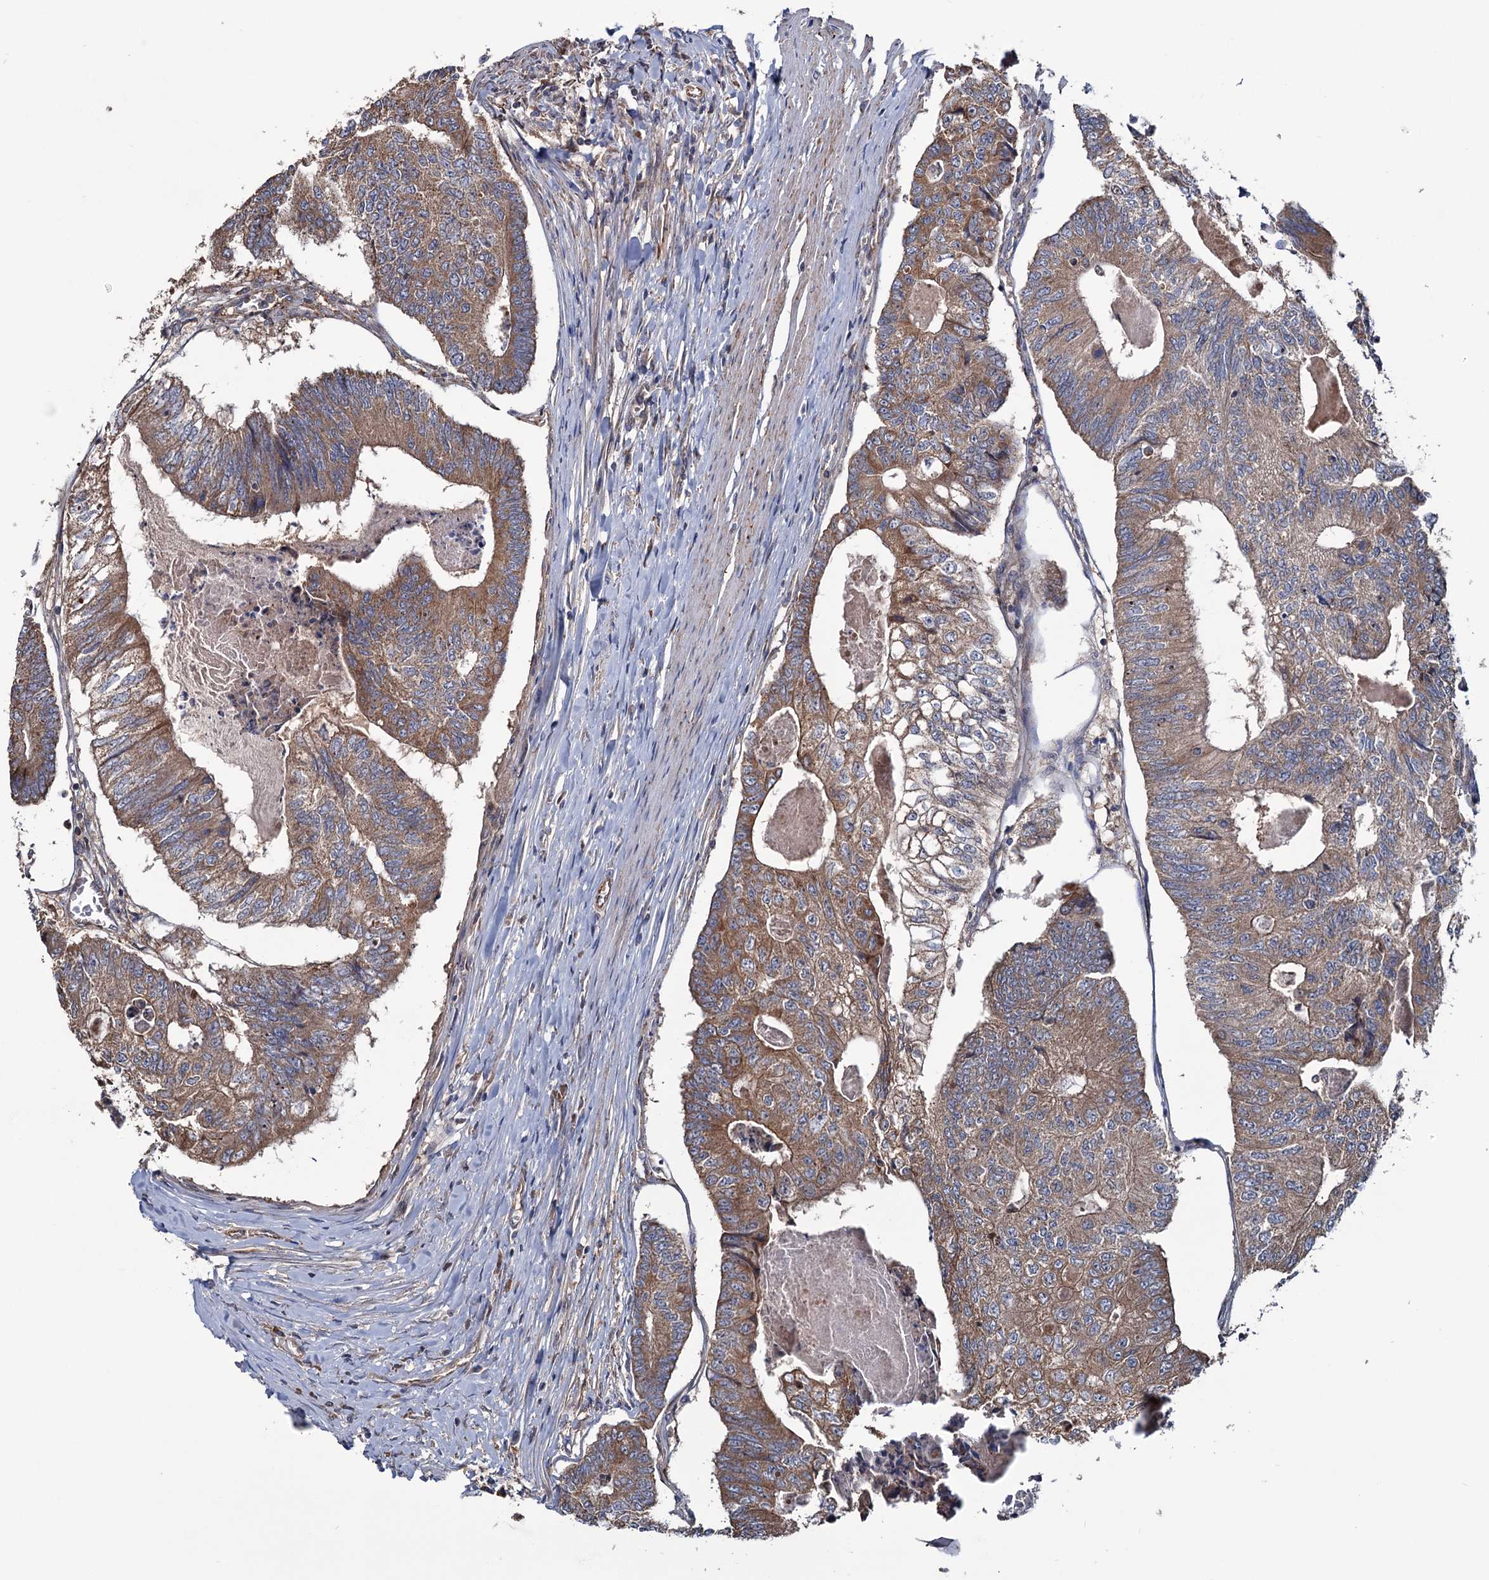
{"staining": {"intensity": "moderate", "quantity": ">75%", "location": "cytoplasmic/membranous"}, "tissue": "colorectal cancer", "cell_type": "Tumor cells", "image_type": "cancer", "snomed": [{"axis": "morphology", "description": "Adenocarcinoma, NOS"}, {"axis": "topography", "description": "Colon"}], "caption": "Immunohistochemistry (IHC) histopathology image of human adenocarcinoma (colorectal) stained for a protein (brown), which demonstrates medium levels of moderate cytoplasmic/membranous expression in about >75% of tumor cells.", "gene": "MTRR", "patient": {"sex": "female", "age": 67}}